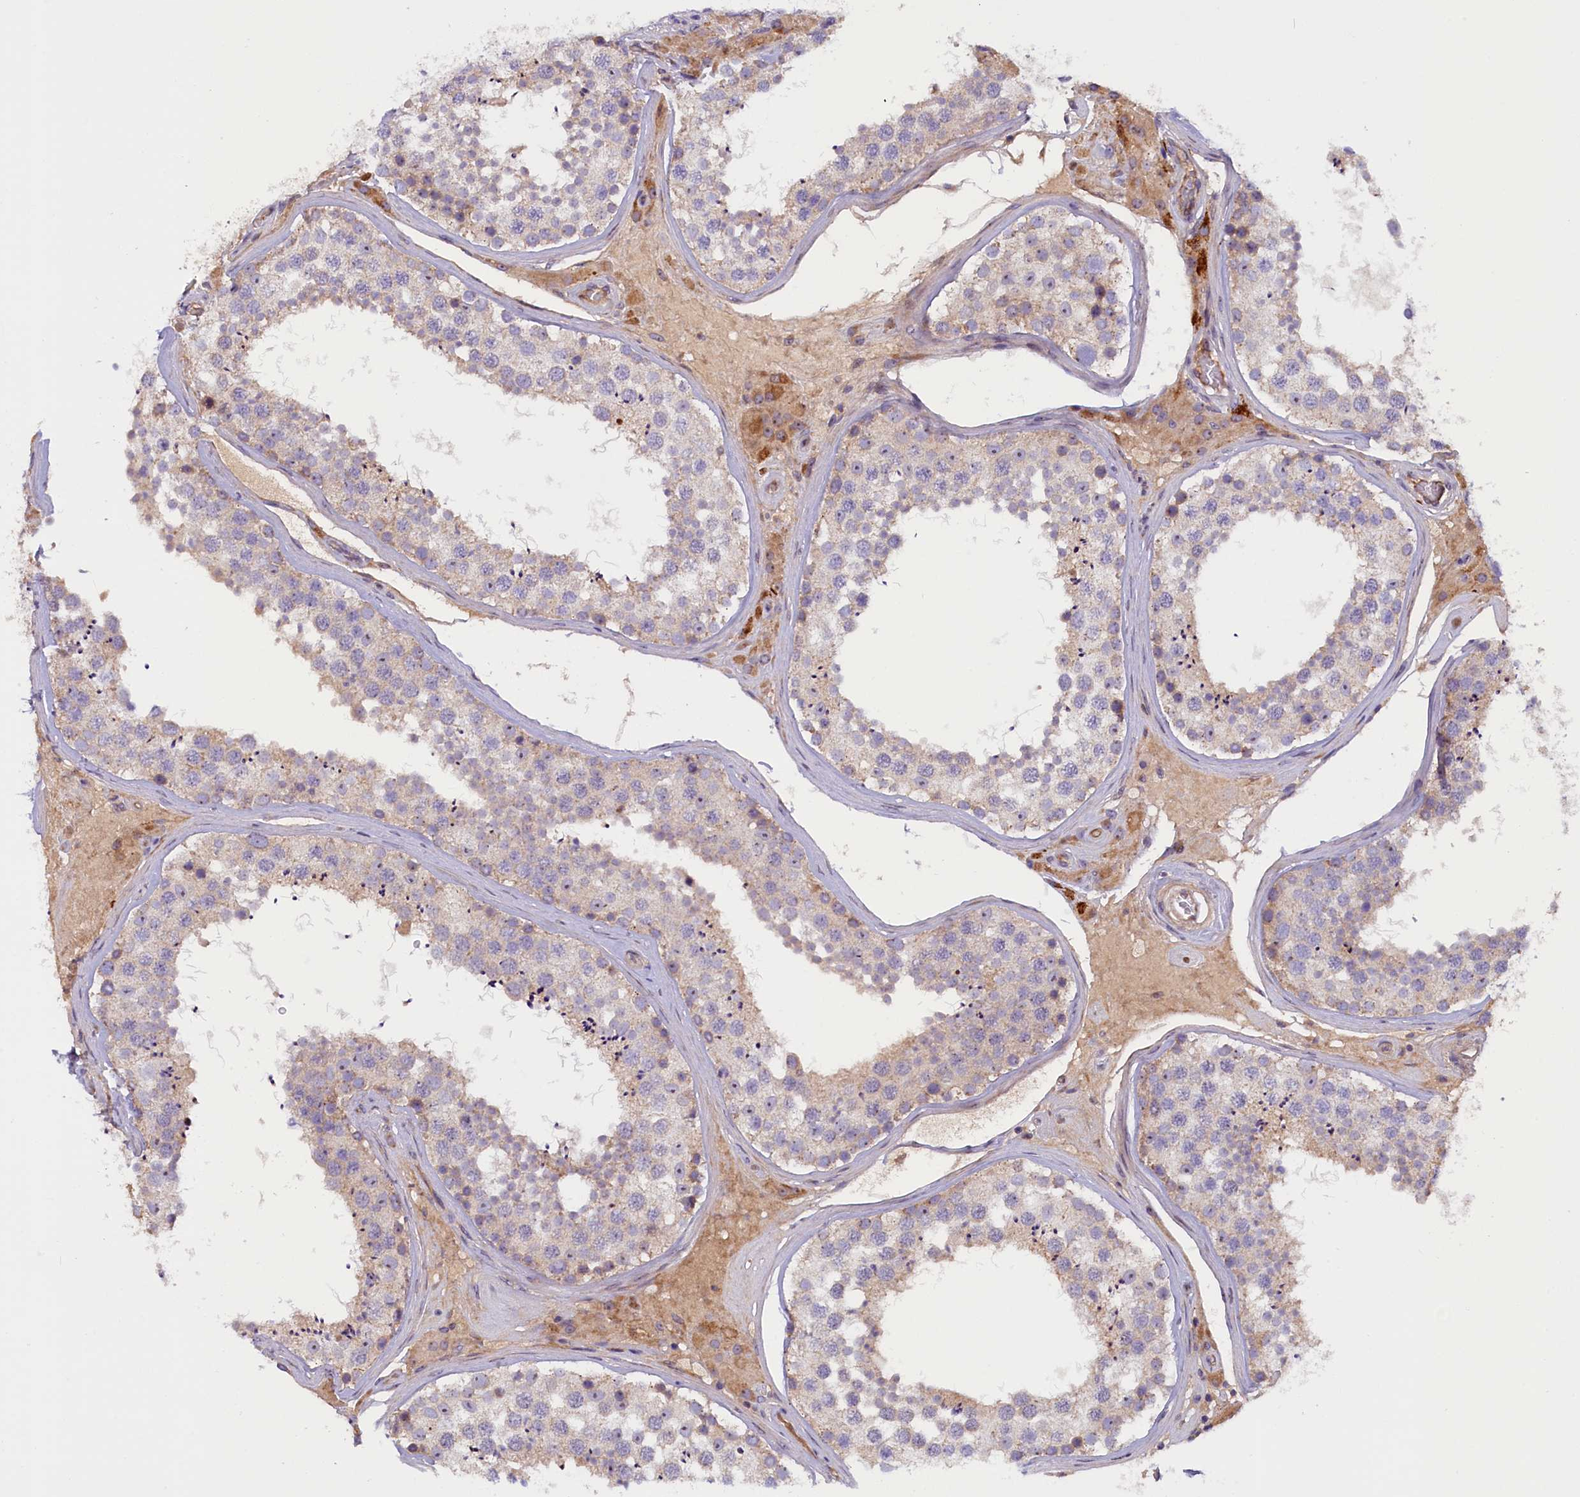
{"staining": {"intensity": "weak", "quantity": "<25%", "location": "cytoplasmic/membranous"}, "tissue": "testis", "cell_type": "Cells in seminiferous ducts", "image_type": "normal", "snomed": [{"axis": "morphology", "description": "Normal tissue, NOS"}, {"axis": "topography", "description": "Testis"}], "caption": "A photomicrograph of testis stained for a protein demonstrates no brown staining in cells in seminiferous ducts. The staining is performed using DAB brown chromogen with nuclei counter-stained in using hematoxylin.", "gene": "FRY", "patient": {"sex": "male", "age": 46}}